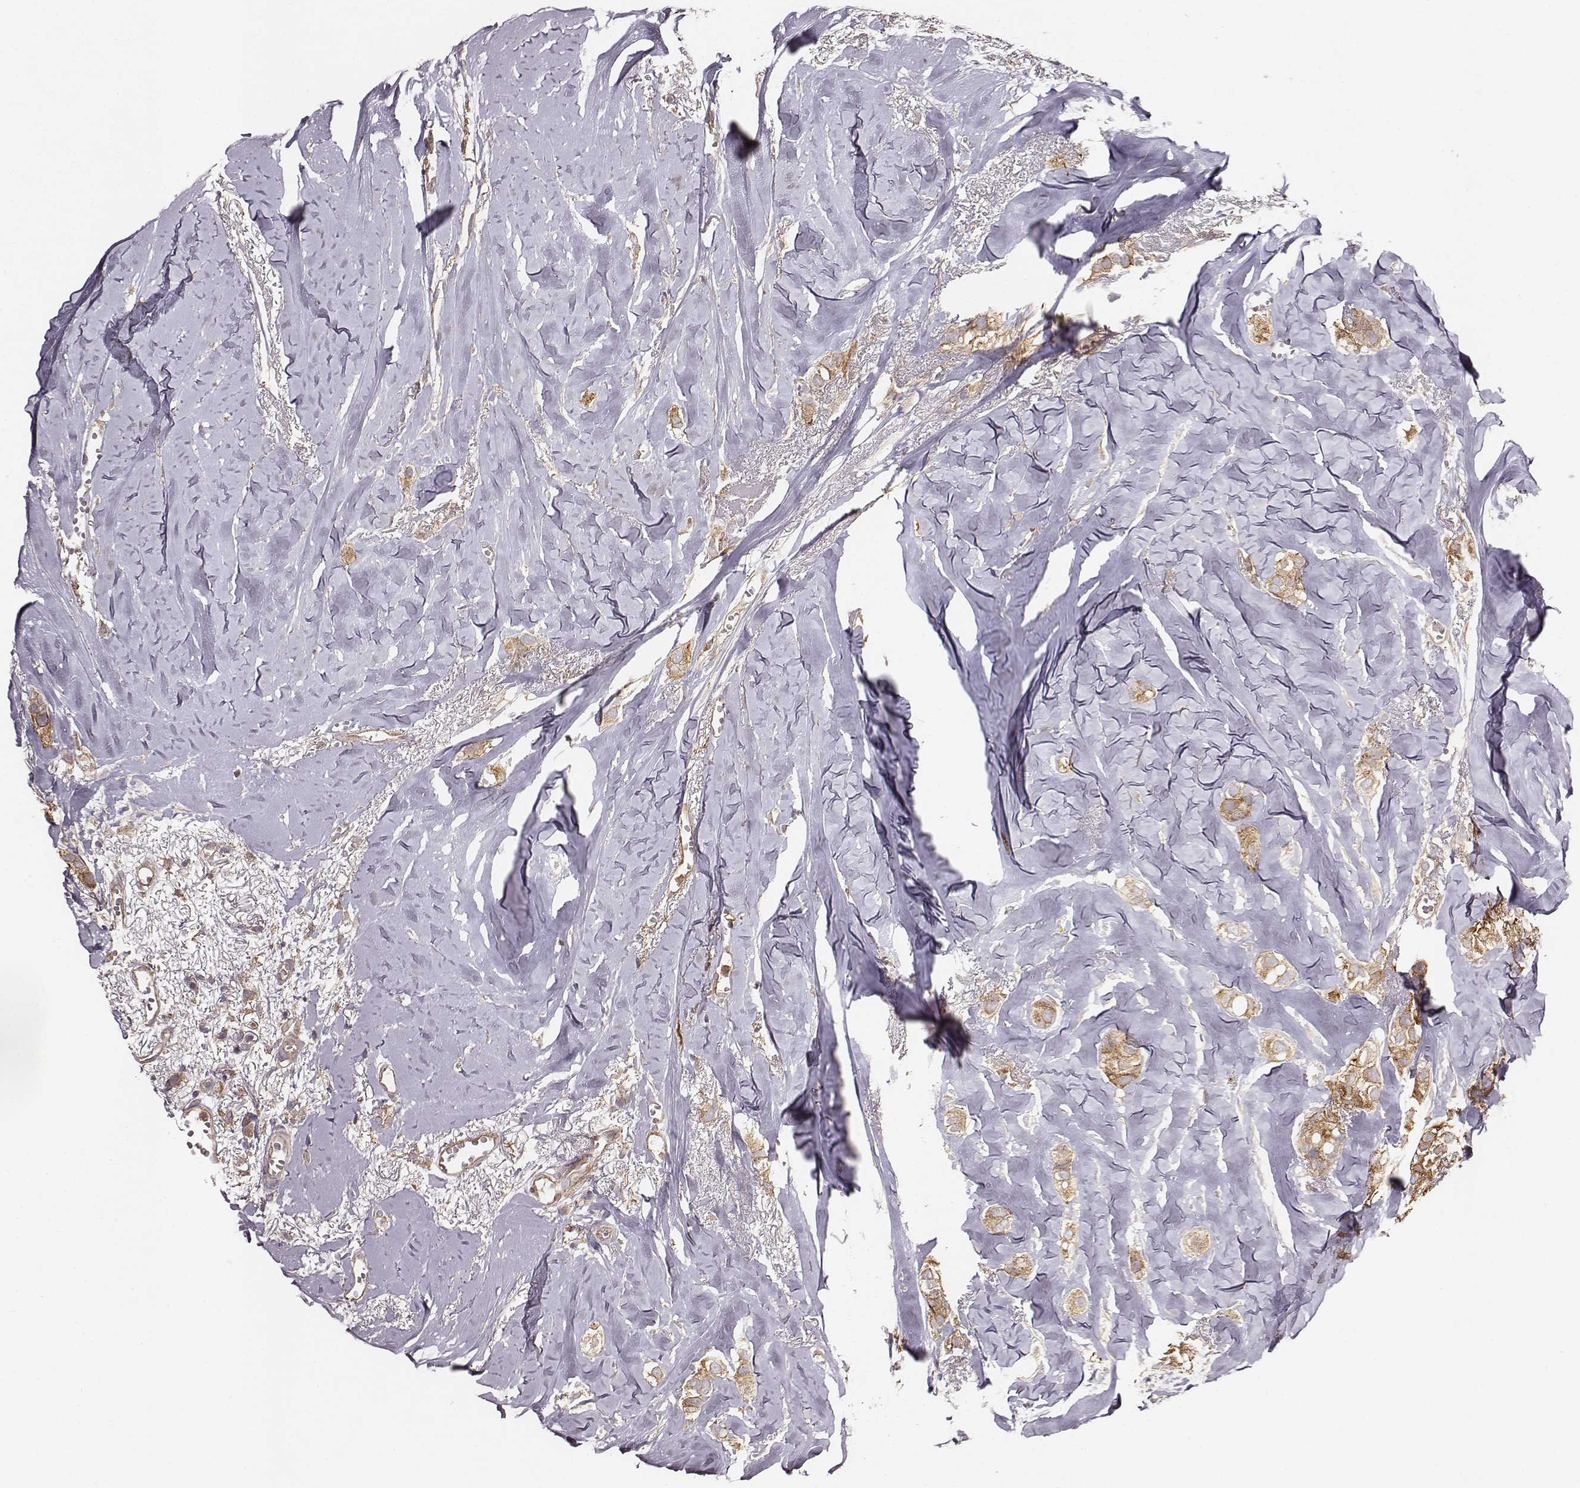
{"staining": {"intensity": "moderate", "quantity": ">75%", "location": "cytoplasmic/membranous"}, "tissue": "breast cancer", "cell_type": "Tumor cells", "image_type": "cancer", "snomed": [{"axis": "morphology", "description": "Duct carcinoma"}, {"axis": "topography", "description": "Breast"}], "caption": "High-magnification brightfield microscopy of breast cancer (intraductal carcinoma) stained with DAB (brown) and counterstained with hematoxylin (blue). tumor cells exhibit moderate cytoplasmic/membranous positivity is appreciated in about>75% of cells. (Brightfield microscopy of DAB IHC at high magnification).", "gene": "VPS26A", "patient": {"sex": "female", "age": 85}}